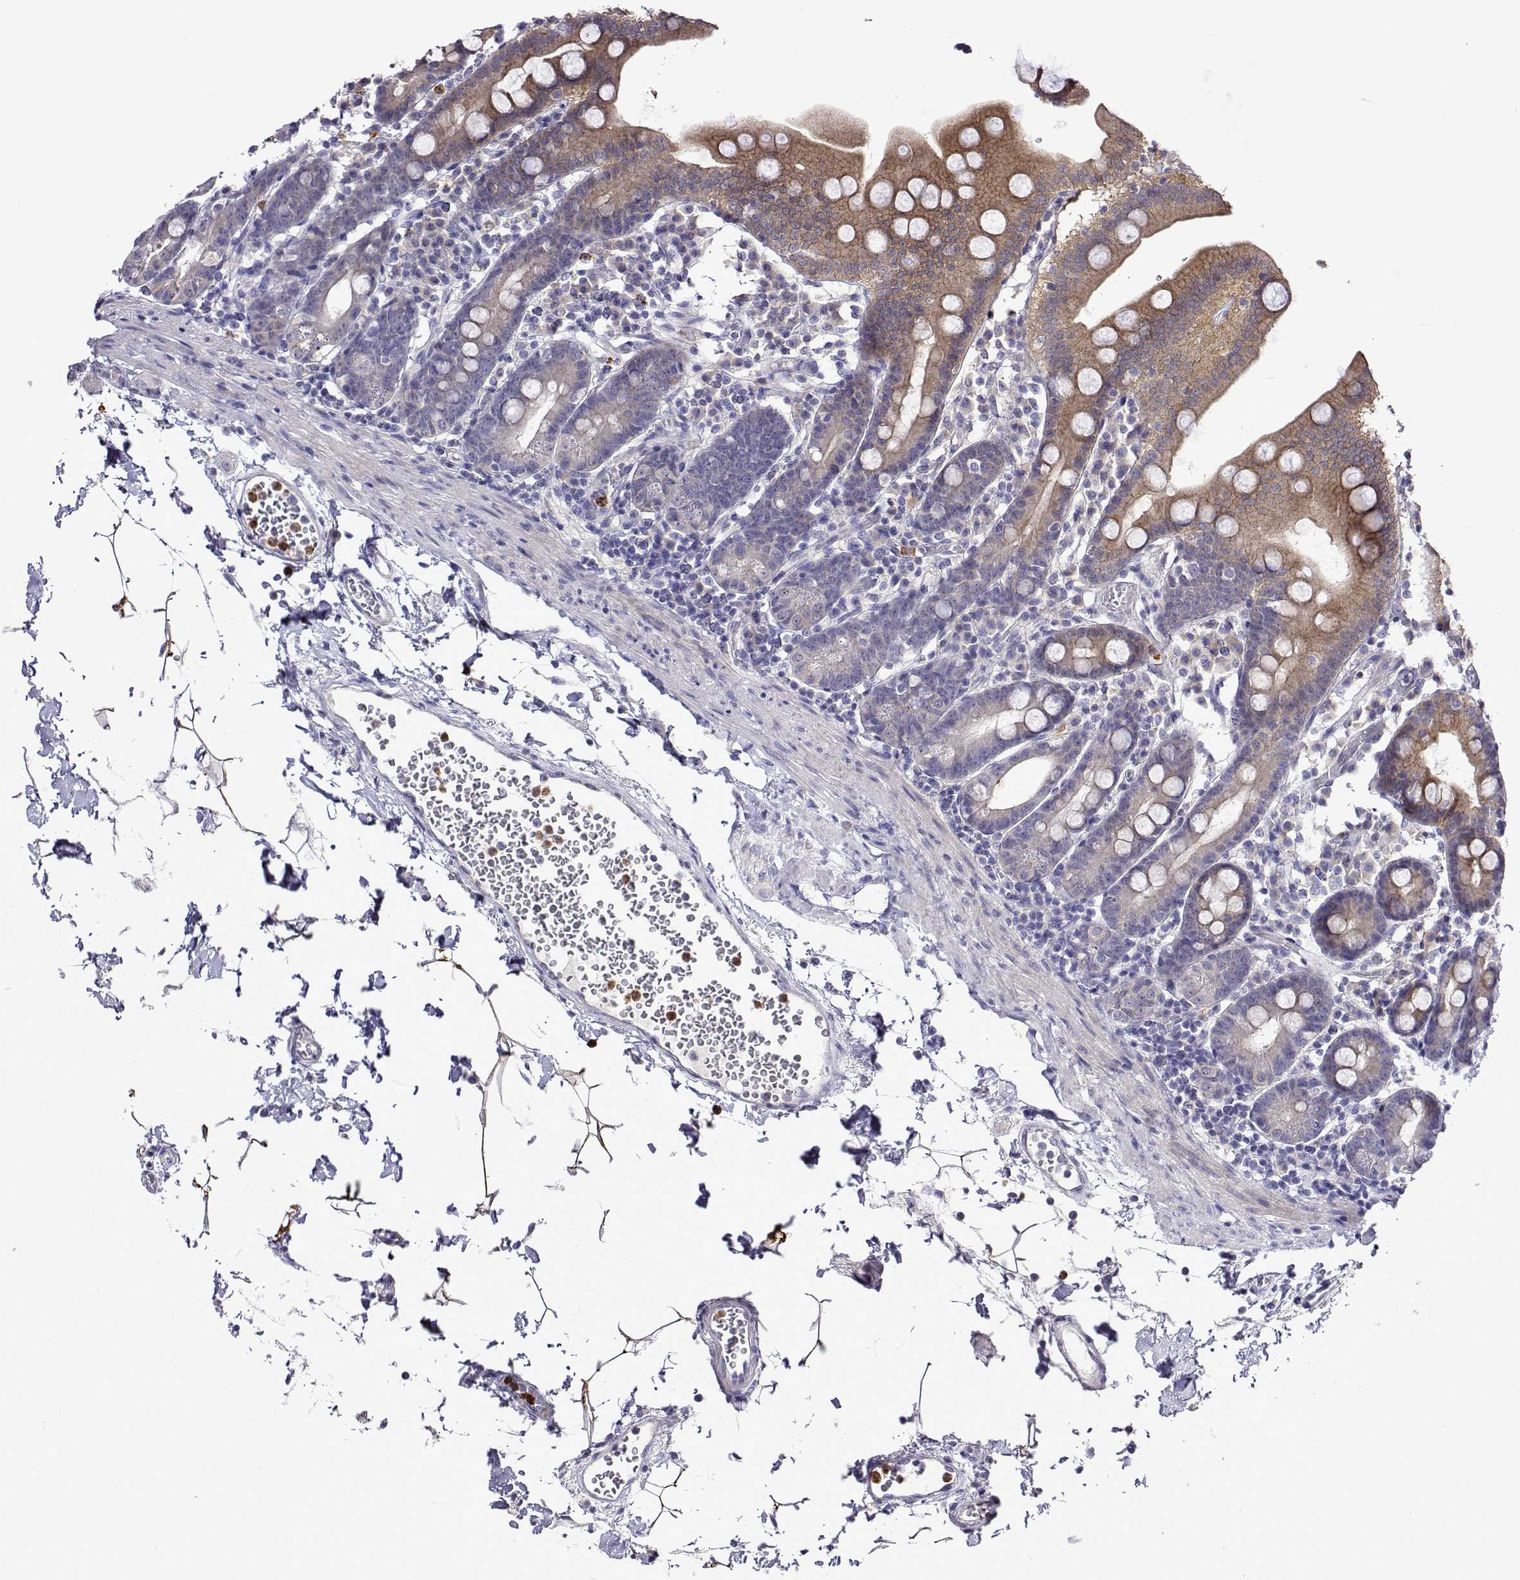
{"staining": {"intensity": "moderate", "quantity": "25%-75%", "location": "cytoplasmic/membranous"}, "tissue": "duodenum", "cell_type": "Glandular cells", "image_type": "normal", "snomed": [{"axis": "morphology", "description": "Normal tissue, NOS"}, {"axis": "topography", "description": "Pancreas"}, {"axis": "topography", "description": "Duodenum"}], "caption": "Immunohistochemical staining of benign duodenum shows moderate cytoplasmic/membranous protein positivity in about 25%-75% of glandular cells. The protein of interest is stained brown, and the nuclei are stained in blue (DAB IHC with brightfield microscopy, high magnification).", "gene": "SULT2A1", "patient": {"sex": "male", "age": 59}}